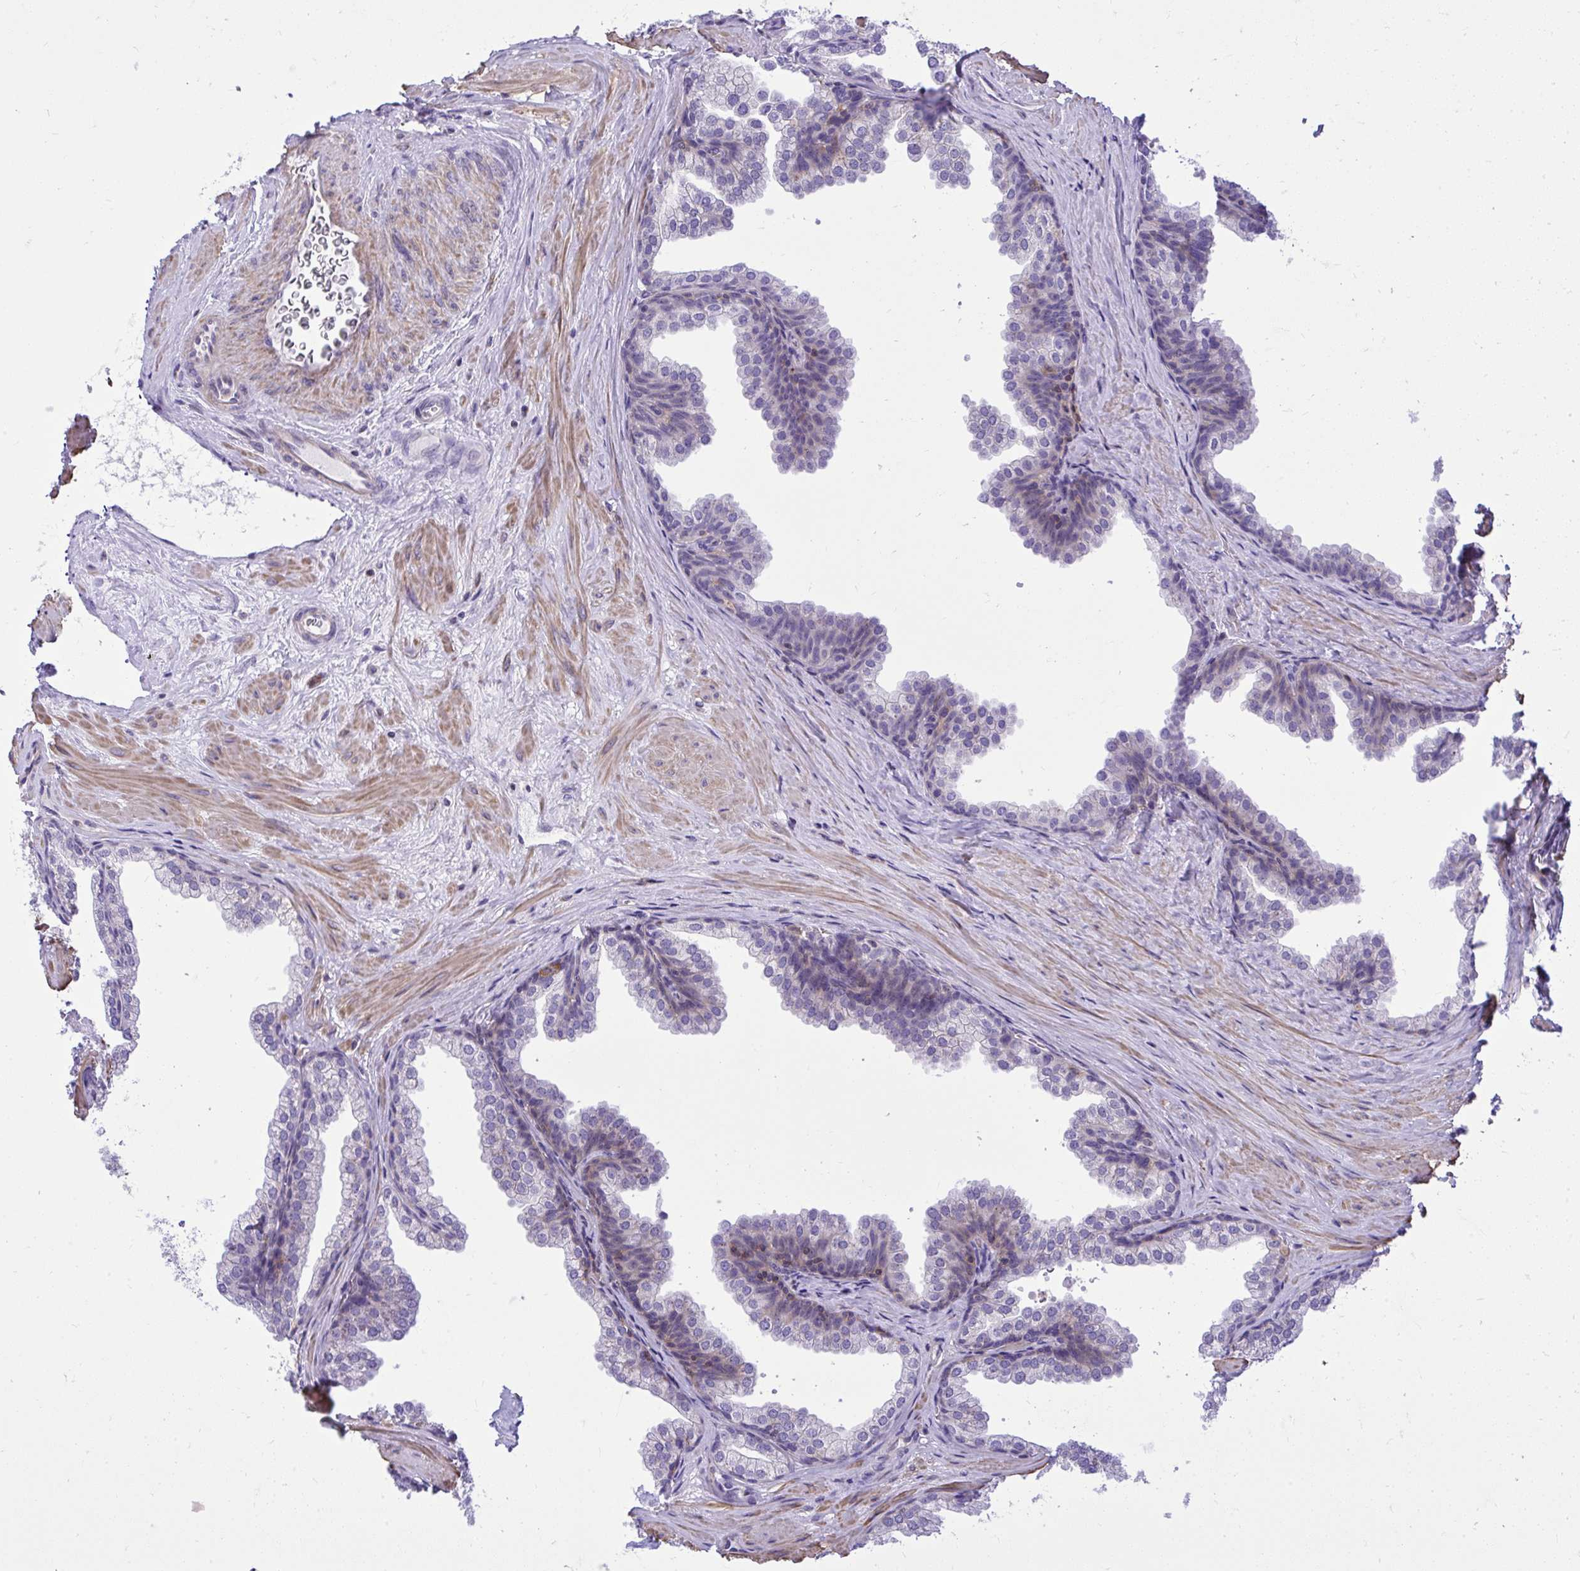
{"staining": {"intensity": "negative", "quantity": "none", "location": "none"}, "tissue": "prostate", "cell_type": "Glandular cells", "image_type": "normal", "snomed": [{"axis": "morphology", "description": "Normal tissue, NOS"}, {"axis": "topography", "description": "Prostate"}], "caption": "This is an immunohistochemistry (IHC) image of unremarkable human prostate. There is no positivity in glandular cells.", "gene": "GRK4", "patient": {"sex": "male", "age": 37}}